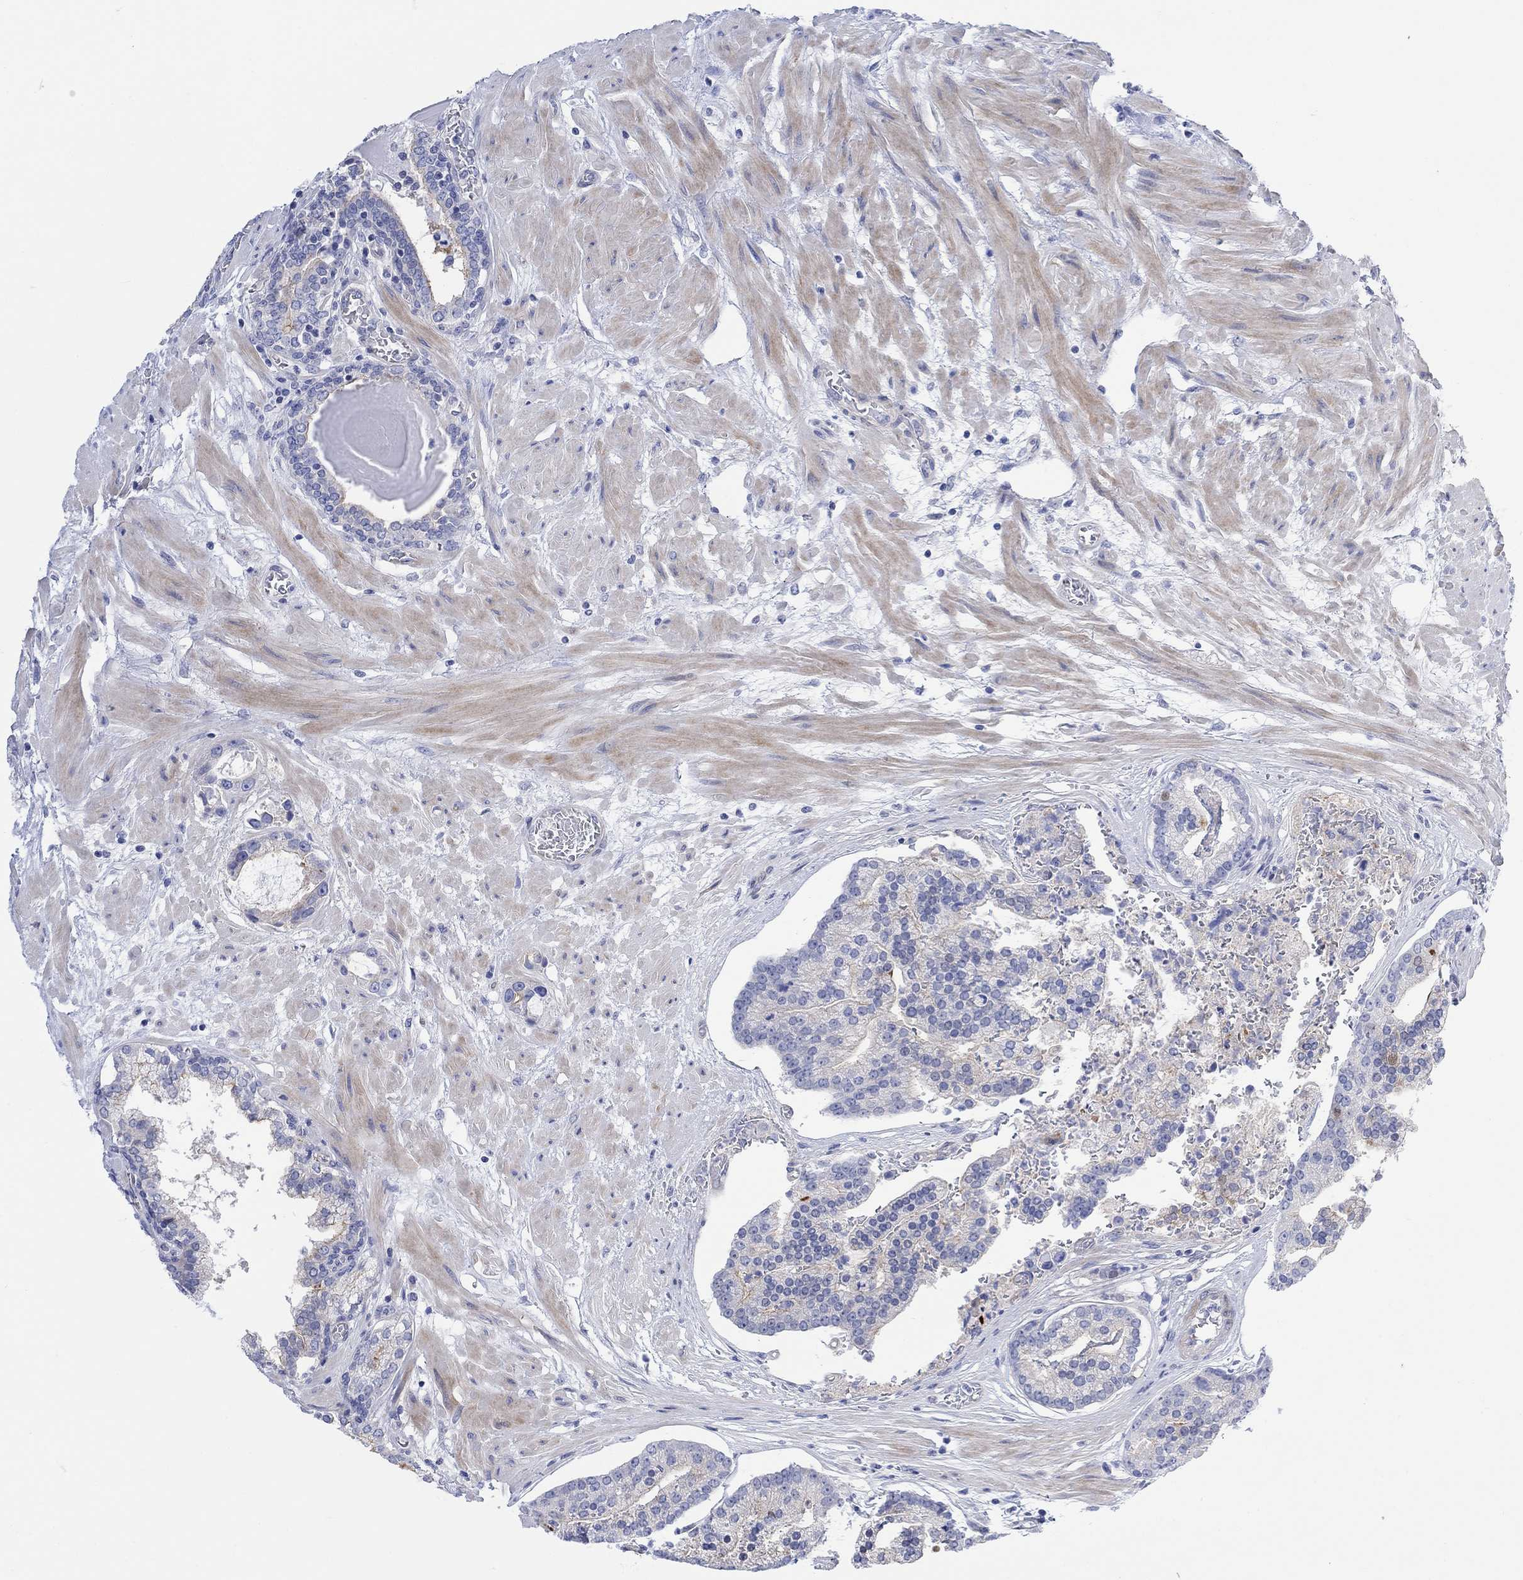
{"staining": {"intensity": "negative", "quantity": "none", "location": "none"}, "tissue": "prostate cancer", "cell_type": "Tumor cells", "image_type": "cancer", "snomed": [{"axis": "morphology", "description": "Adenocarcinoma, NOS"}, {"axis": "topography", "description": "Prostate and seminal vesicle, NOS"}, {"axis": "topography", "description": "Prostate"}], "caption": "The image exhibits no significant expression in tumor cells of prostate cancer.", "gene": "TLDC2", "patient": {"sex": "male", "age": 44}}